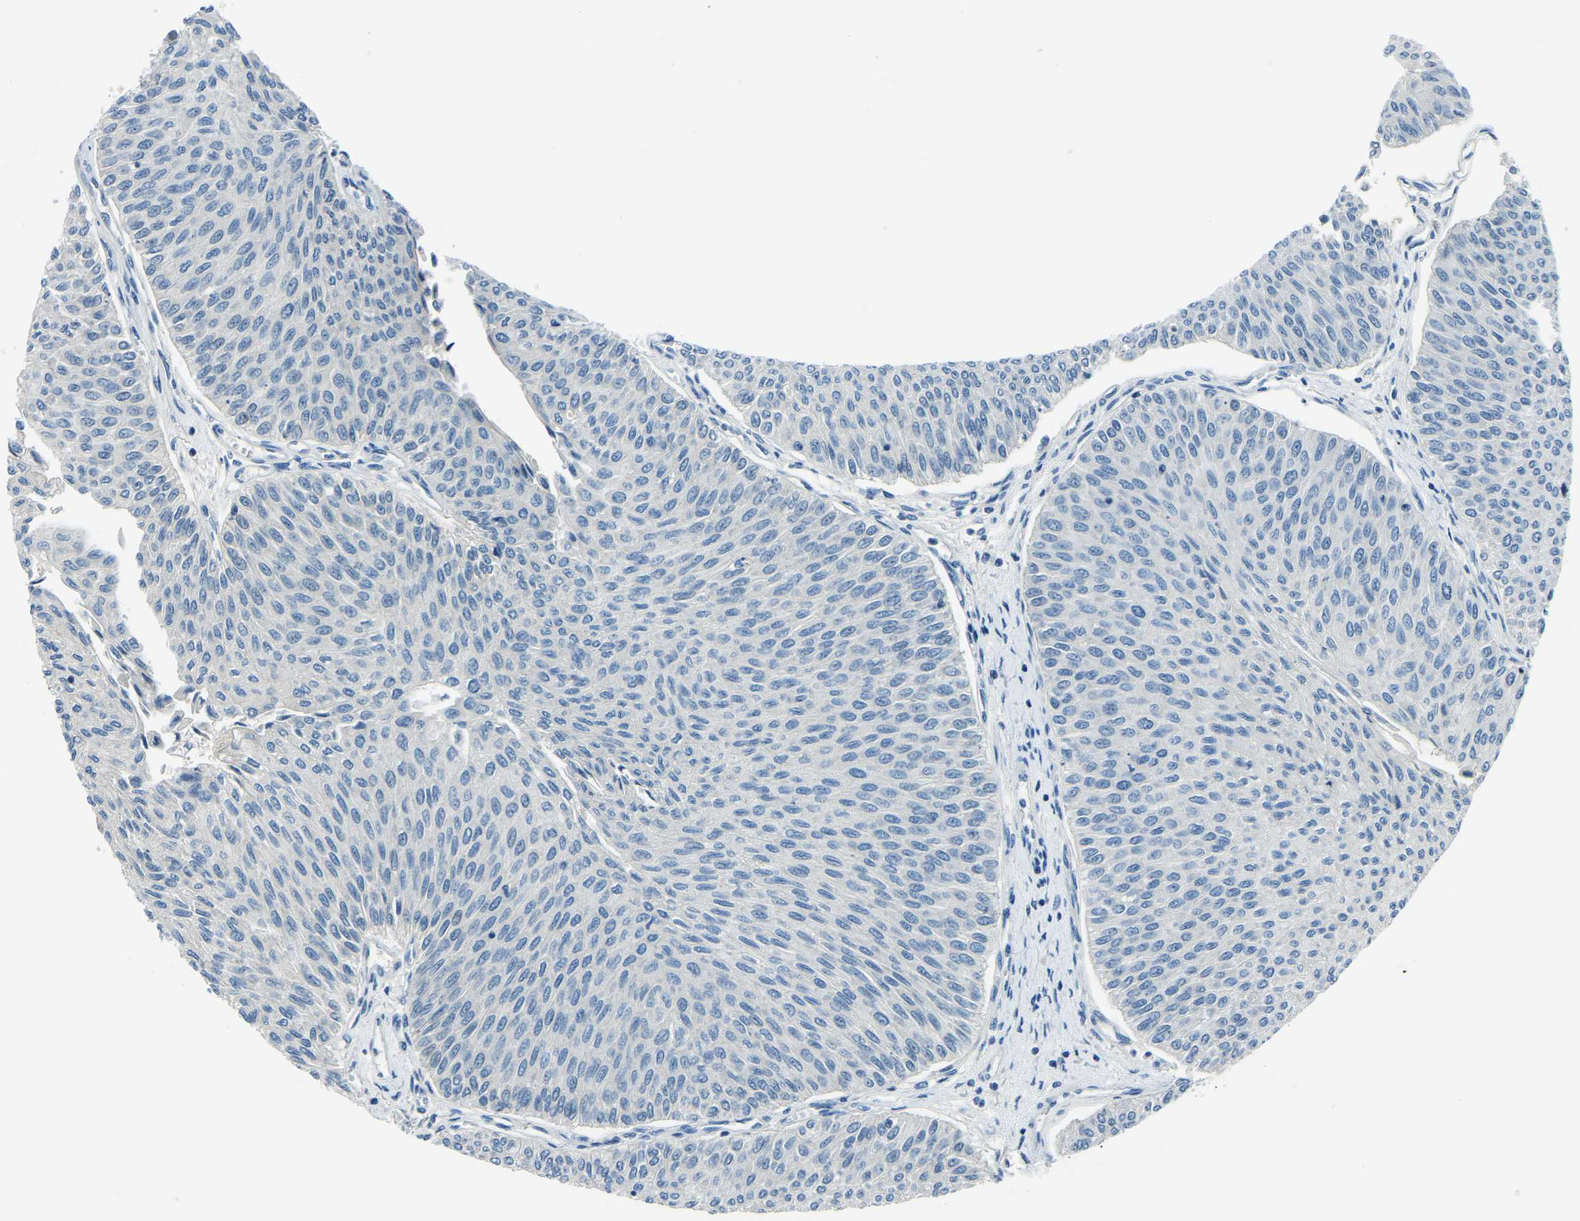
{"staining": {"intensity": "negative", "quantity": "none", "location": "none"}, "tissue": "urothelial cancer", "cell_type": "Tumor cells", "image_type": "cancer", "snomed": [{"axis": "morphology", "description": "Urothelial carcinoma, Low grade"}, {"axis": "topography", "description": "Urinary bladder"}], "caption": "Immunohistochemistry (IHC) of urothelial carcinoma (low-grade) reveals no positivity in tumor cells.", "gene": "RRP1", "patient": {"sex": "male", "age": 78}}